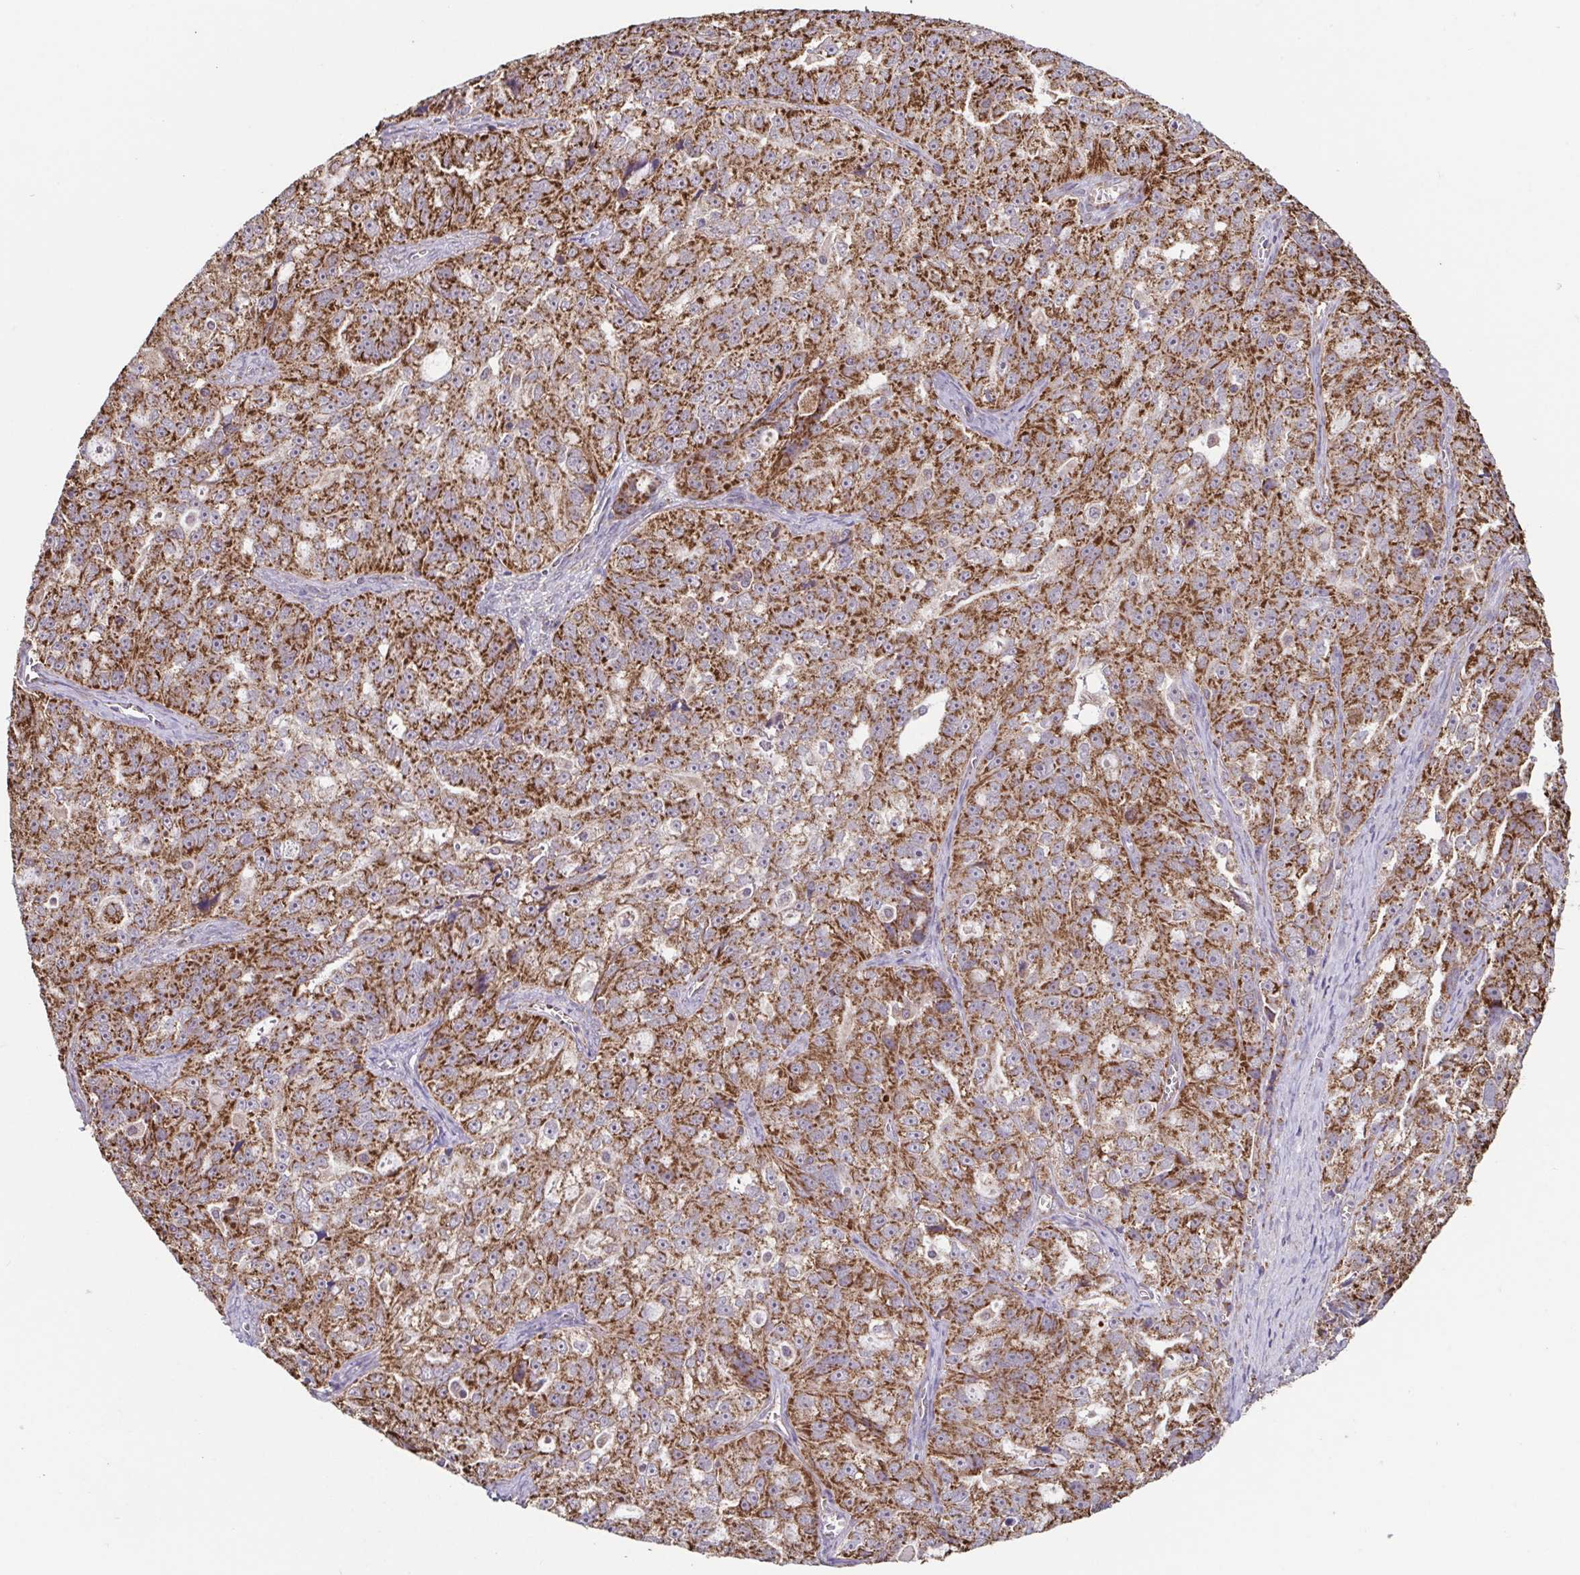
{"staining": {"intensity": "strong", "quantity": ">75%", "location": "cytoplasmic/membranous"}, "tissue": "ovarian cancer", "cell_type": "Tumor cells", "image_type": "cancer", "snomed": [{"axis": "morphology", "description": "Cystadenocarcinoma, serous, NOS"}, {"axis": "topography", "description": "Ovary"}], "caption": "Protein expression analysis of serous cystadenocarcinoma (ovarian) exhibits strong cytoplasmic/membranous positivity in about >75% of tumor cells. (brown staining indicates protein expression, while blue staining denotes nuclei).", "gene": "DIP2B", "patient": {"sex": "female", "age": 51}}